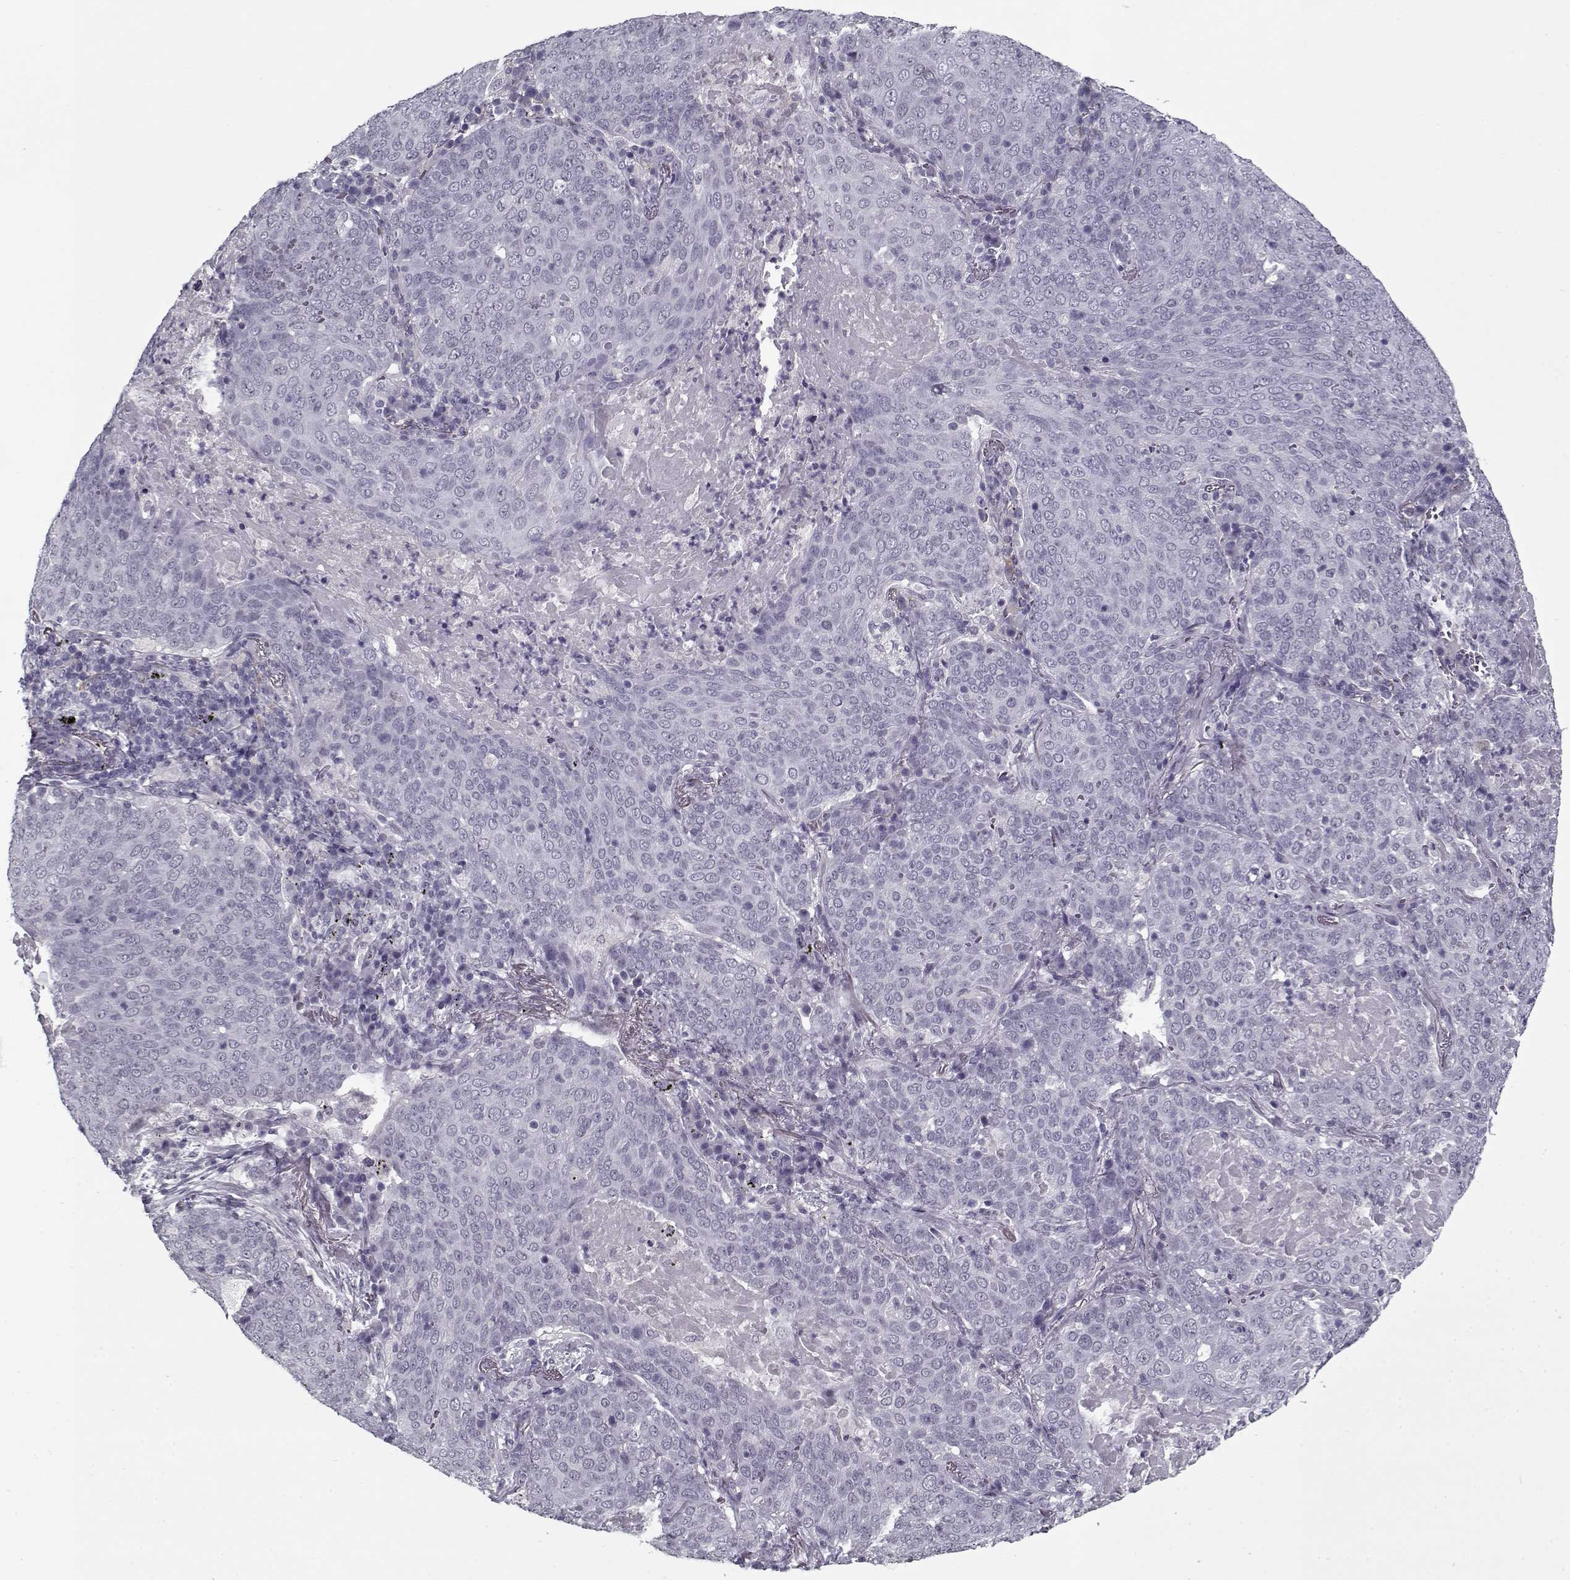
{"staining": {"intensity": "negative", "quantity": "none", "location": "none"}, "tissue": "lung cancer", "cell_type": "Tumor cells", "image_type": "cancer", "snomed": [{"axis": "morphology", "description": "Squamous cell carcinoma, NOS"}, {"axis": "topography", "description": "Lung"}], "caption": "Immunohistochemical staining of human lung cancer shows no significant staining in tumor cells.", "gene": "RNF32", "patient": {"sex": "male", "age": 82}}